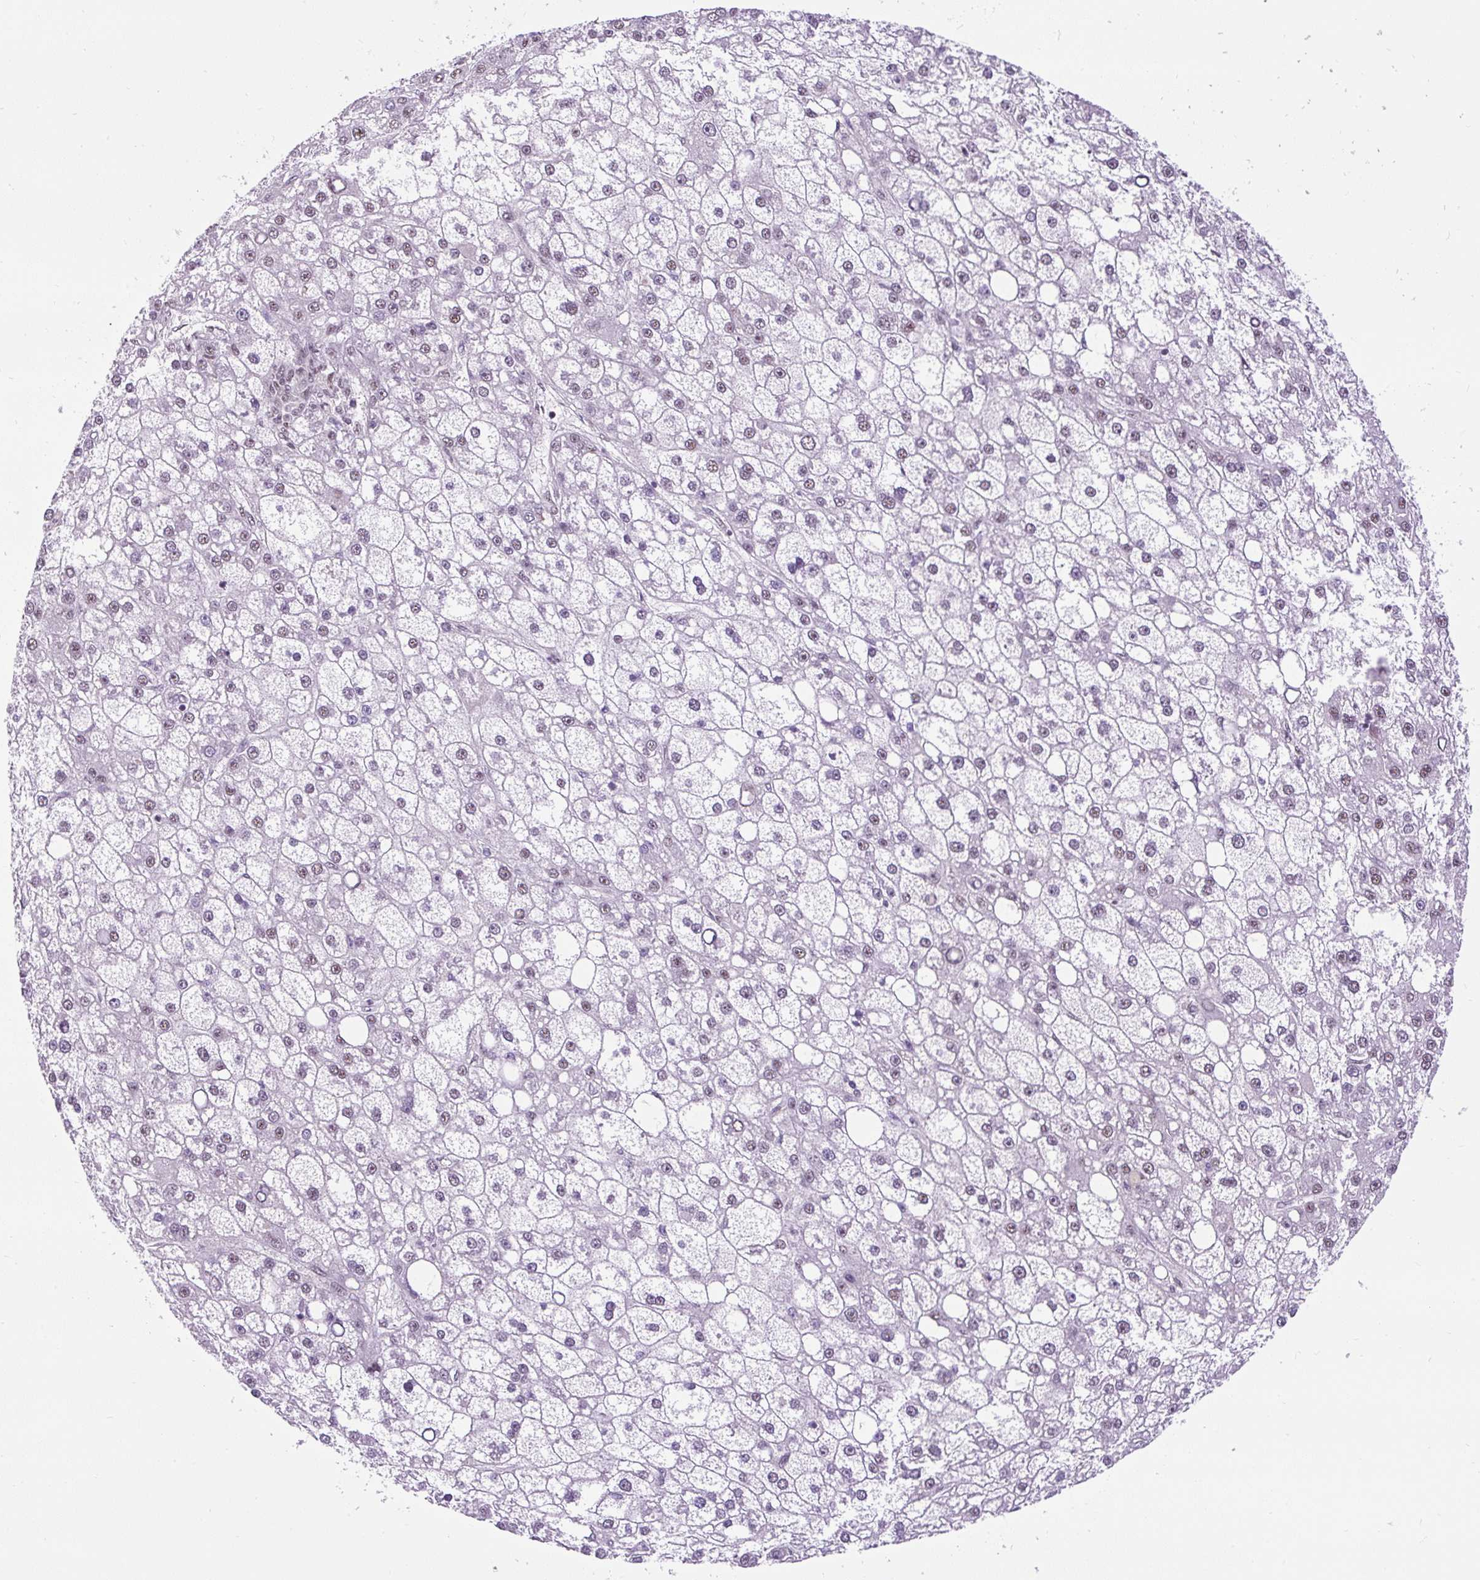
{"staining": {"intensity": "weak", "quantity": "<25%", "location": "nuclear"}, "tissue": "liver cancer", "cell_type": "Tumor cells", "image_type": "cancer", "snomed": [{"axis": "morphology", "description": "Carcinoma, Hepatocellular, NOS"}, {"axis": "topography", "description": "Liver"}], "caption": "There is no significant positivity in tumor cells of liver hepatocellular carcinoma. Brightfield microscopy of IHC stained with DAB (brown) and hematoxylin (blue), captured at high magnification.", "gene": "SMC5", "patient": {"sex": "male", "age": 67}}